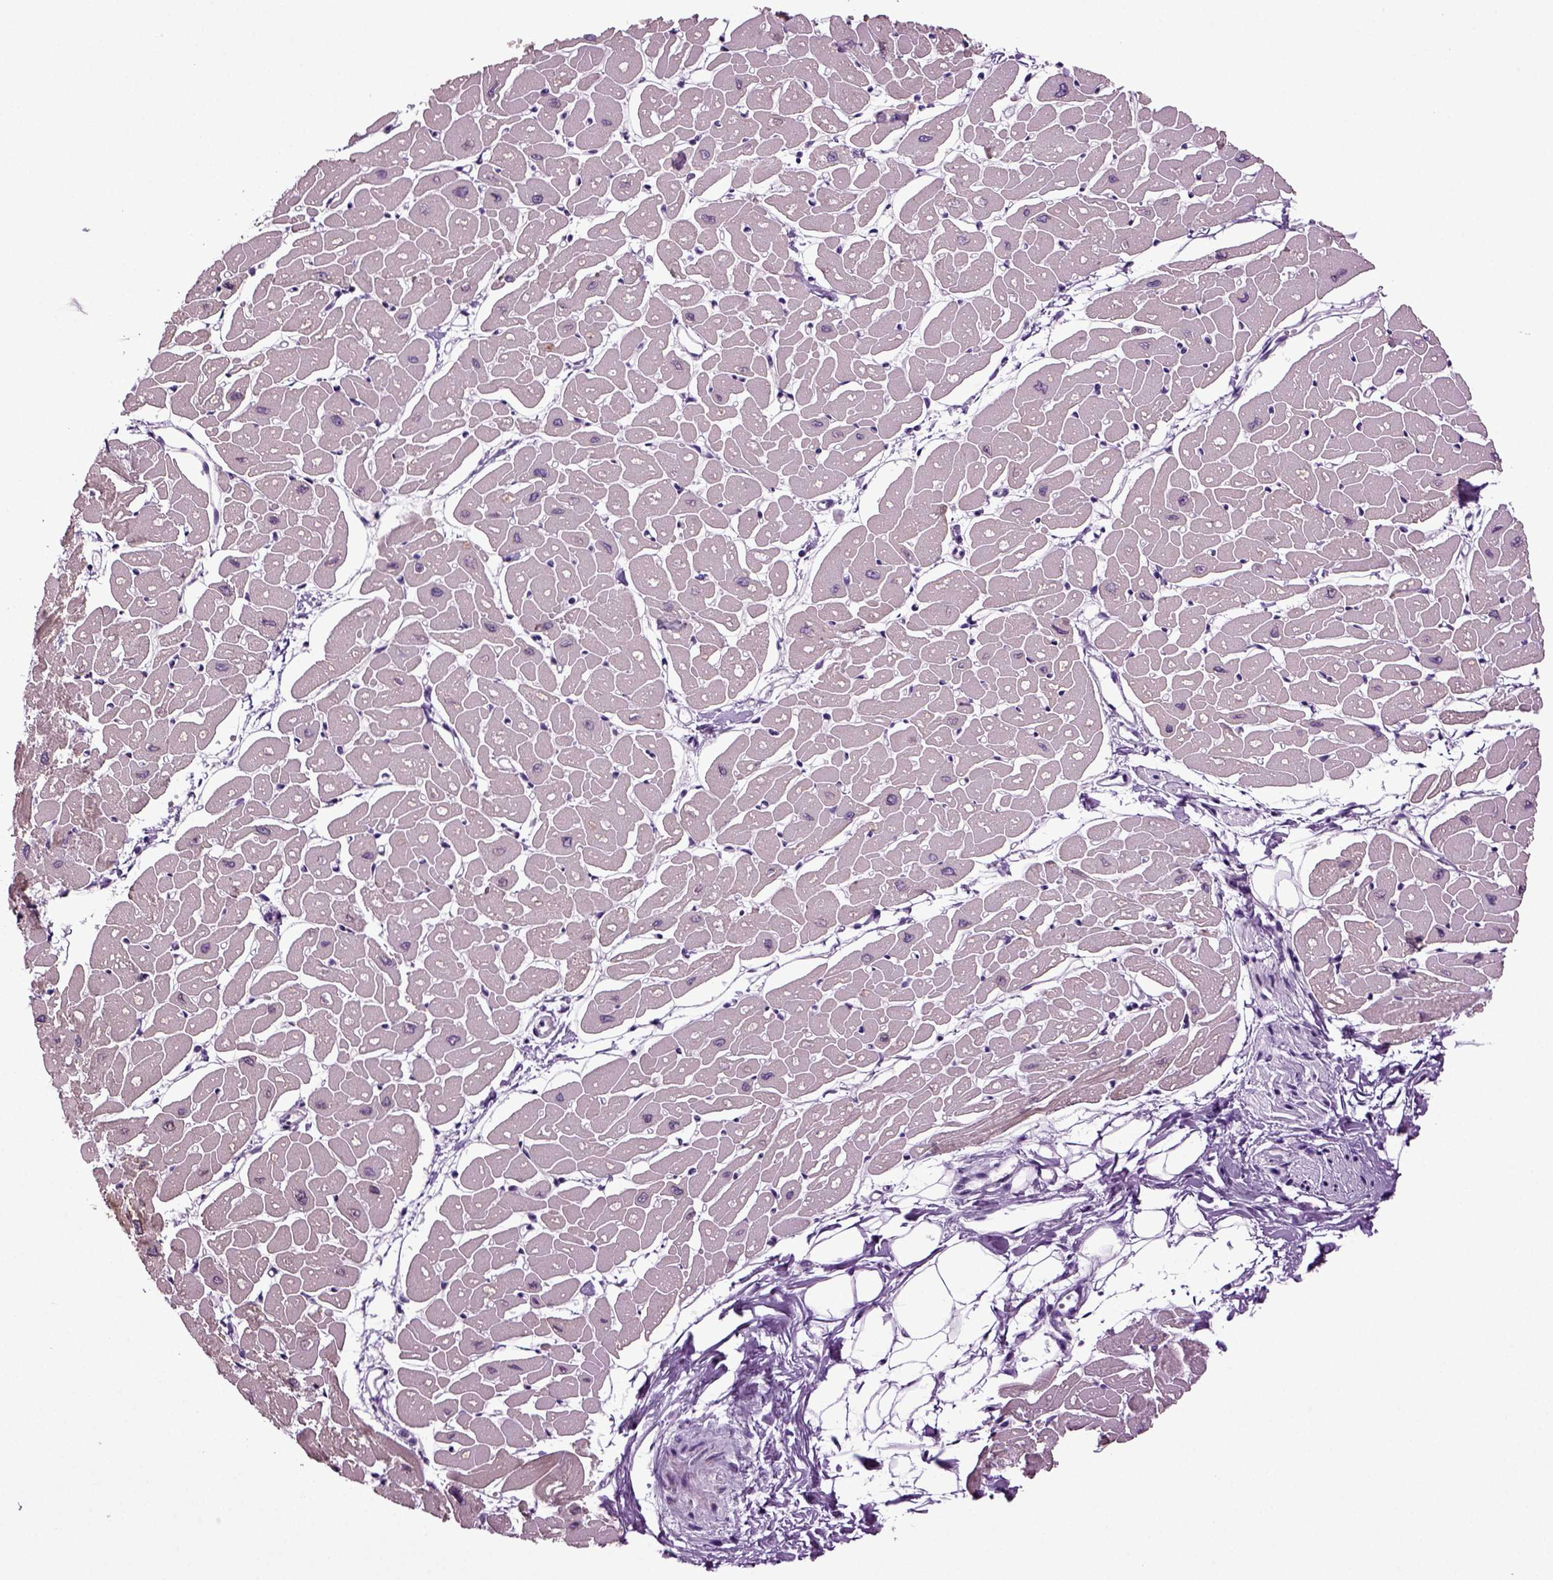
{"staining": {"intensity": "weak", "quantity": "25%-75%", "location": "cytoplasmic/membranous"}, "tissue": "heart muscle", "cell_type": "Cardiomyocytes", "image_type": "normal", "snomed": [{"axis": "morphology", "description": "Normal tissue, NOS"}, {"axis": "topography", "description": "Heart"}], "caption": "A brown stain labels weak cytoplasmic/membranous expression of a protein in cardiomyocytes of normal human heart muscle. (DAB (3,3'-diaminobenzidine) IHC, brown staining for protein, blue staining for nuclei).", "gene": "PLCH2", "patient": {"sex": "male", "age": 57}}